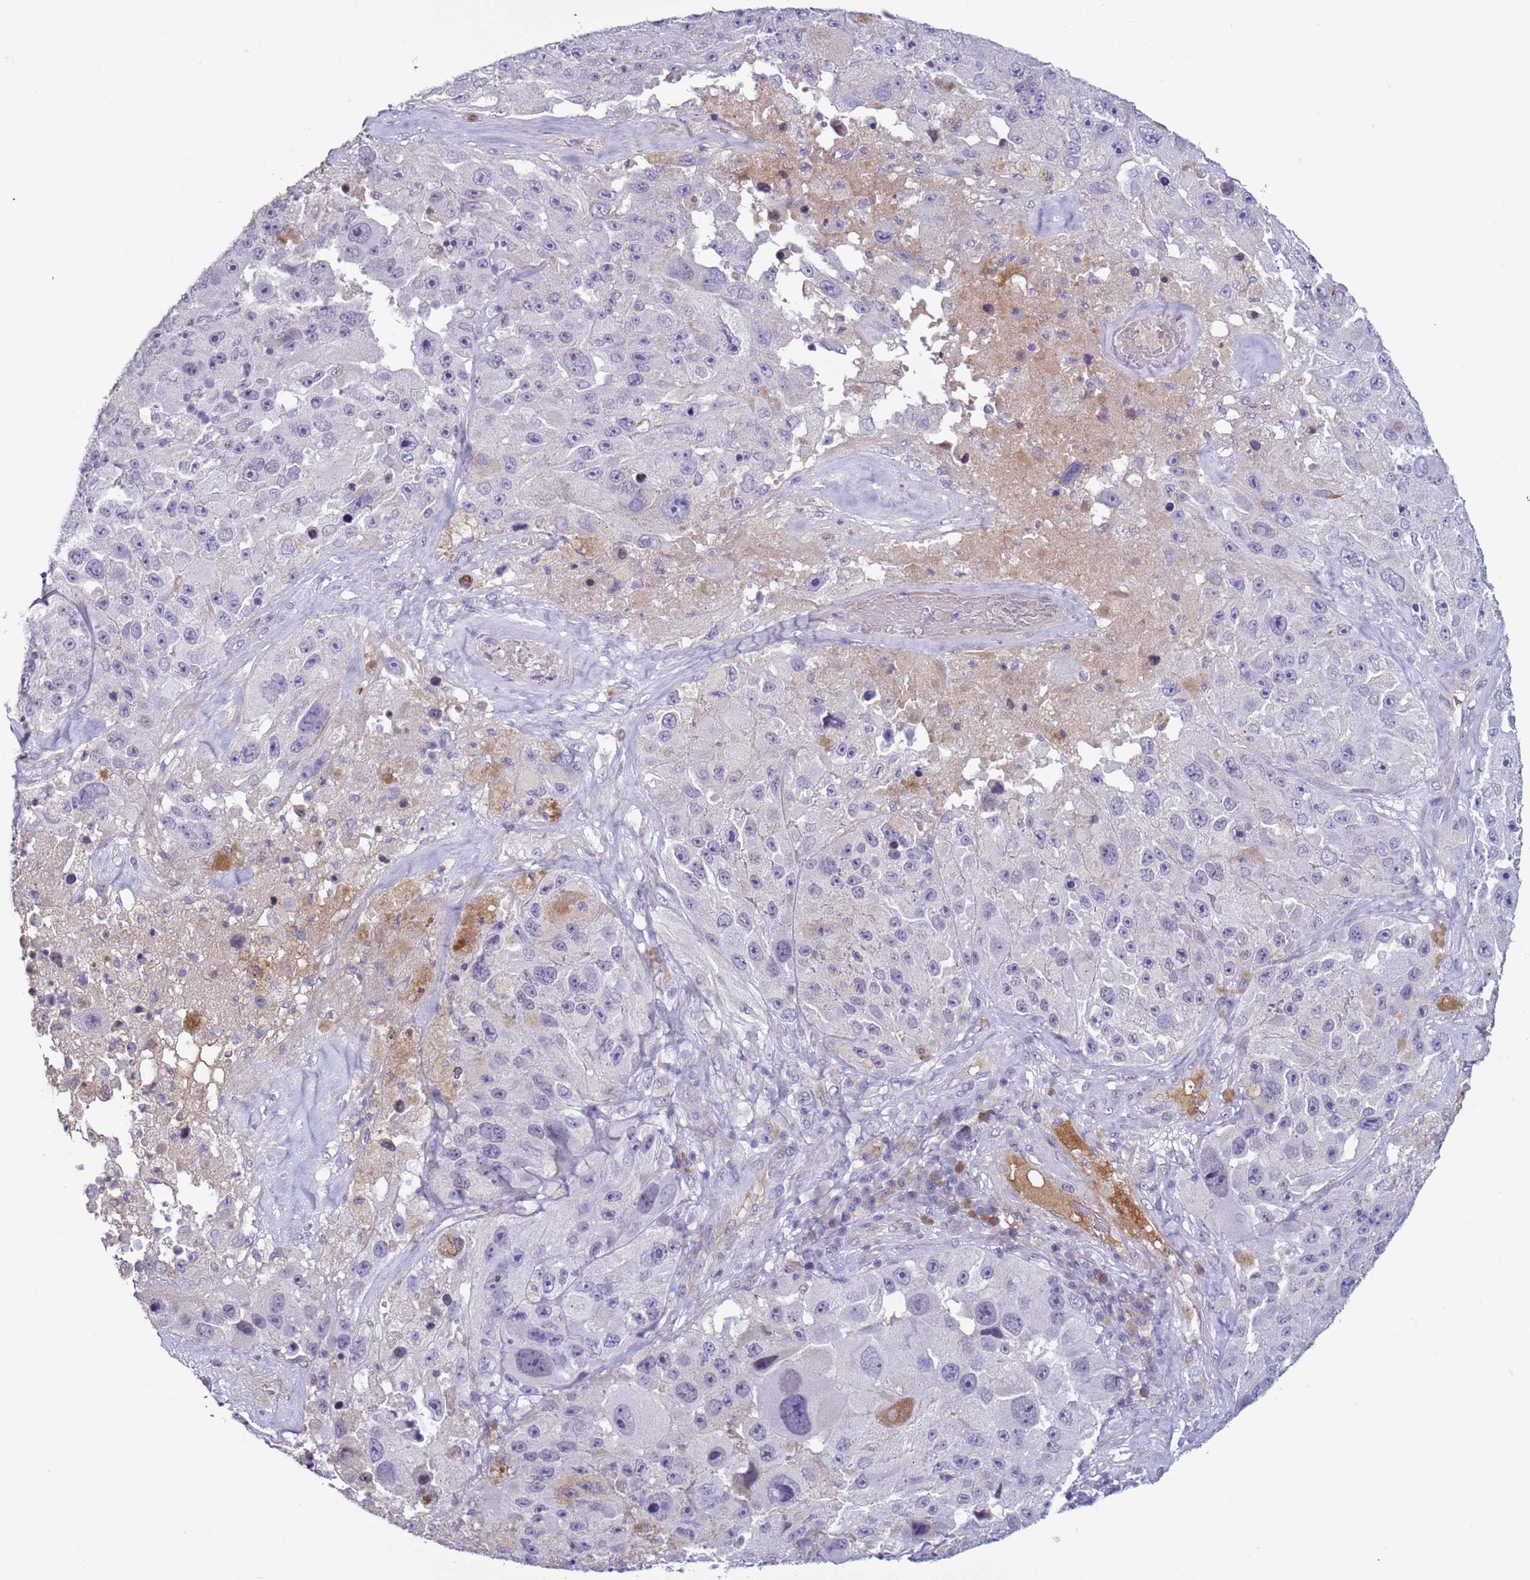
{"staining": {"intensity": "negative", "quantity": "none", "location": "none"}, "tissue": "melanoma", "cell_type": "Tumor cells", "image_type": "cancer", "snomed": [{"axis": "morphology", "description": "Malignant melanoma, Metastatic site"}, {"axis": "topography", "description": "Lymph node"}], "caption": "A high-resolution histopathology image shows immunohistochemistry (IHC) staining of melanoma, which demonstrates no significant positivity in tumor cells.", "gene": "NPAP1", "patient": {"sex": "male", "age": 62}}